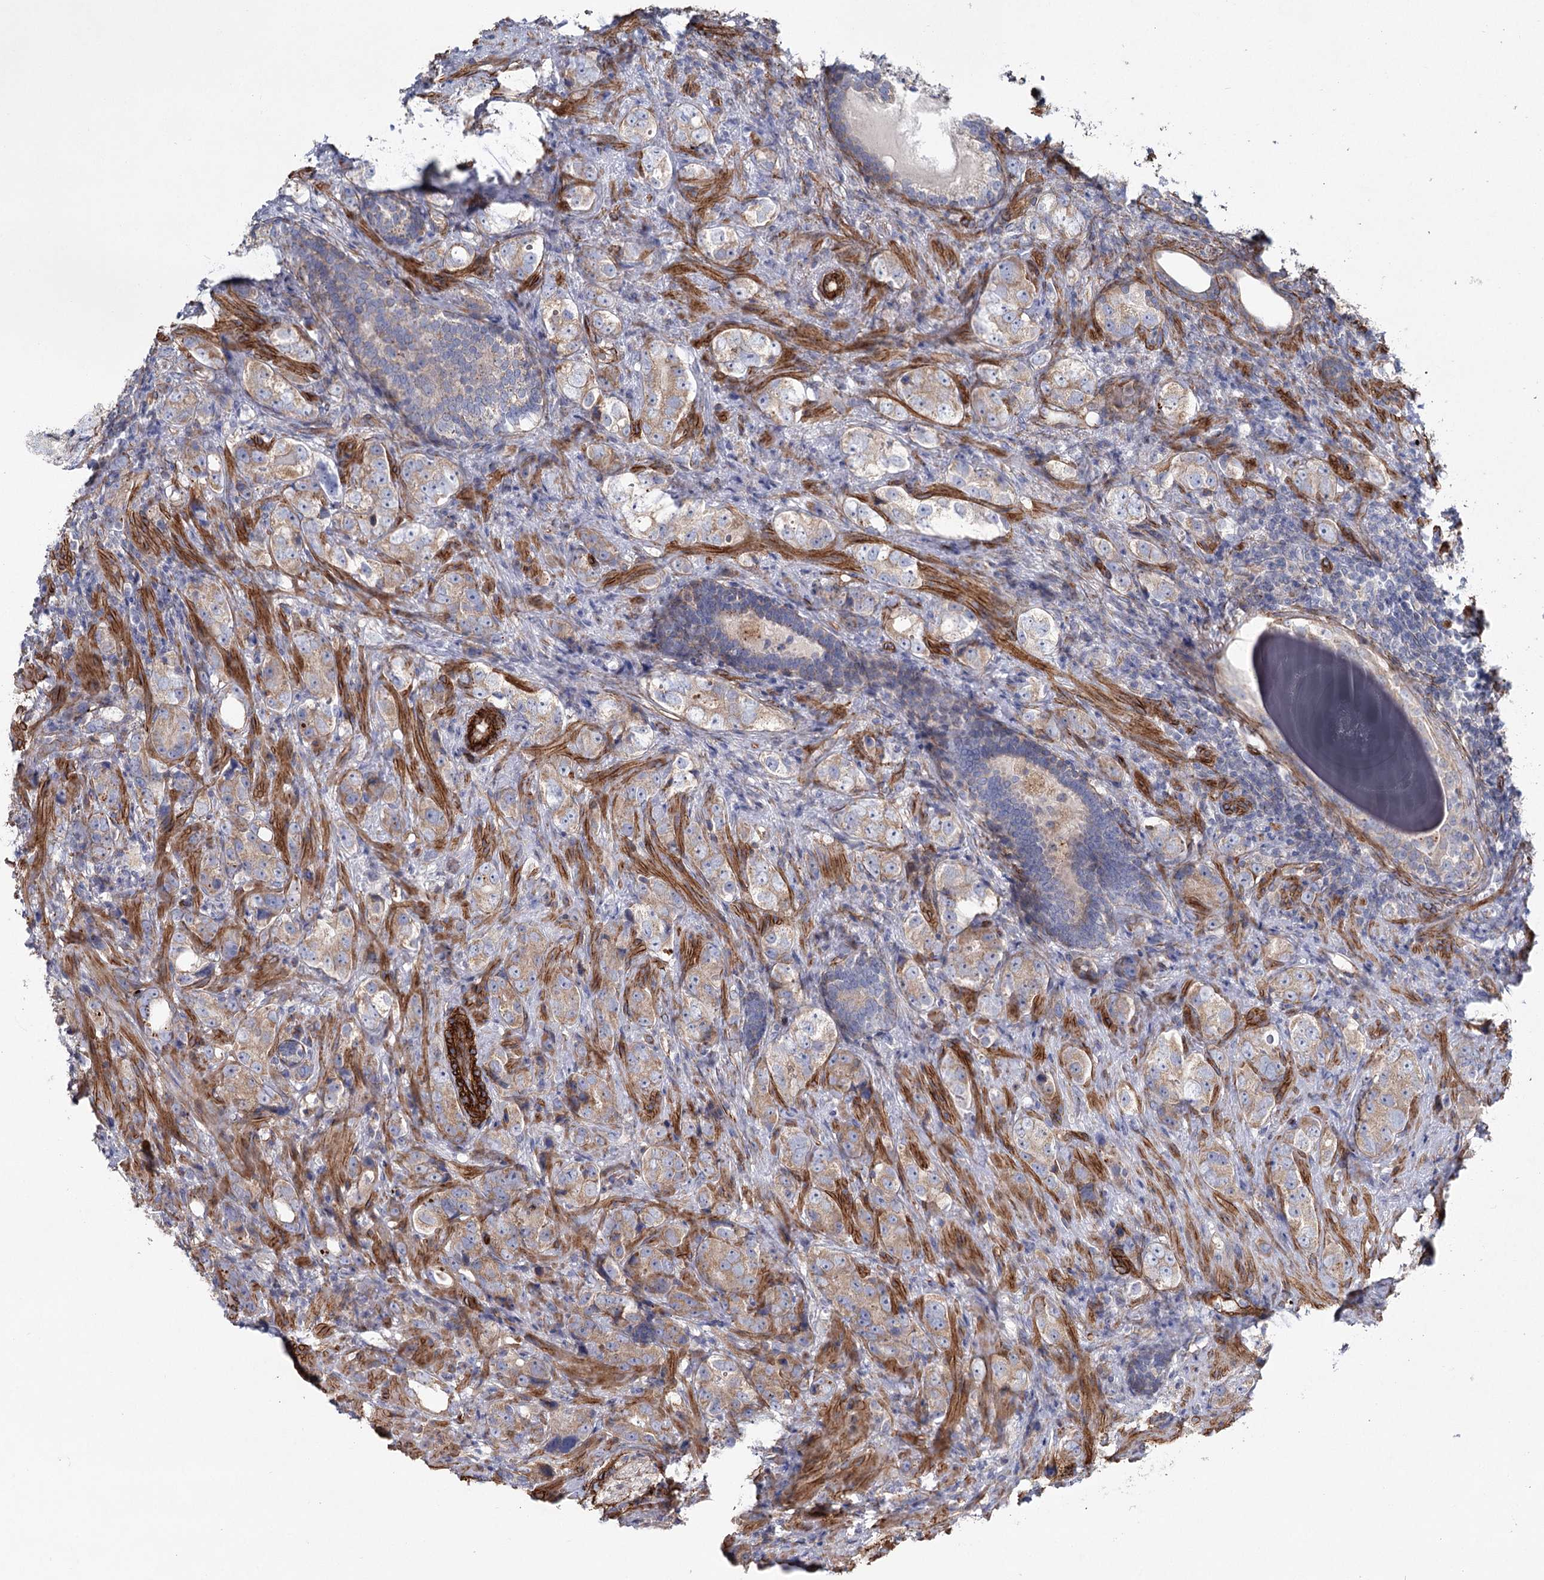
{"staining": {"intensity": "weak", "quantity": ">75%", "location": "cytoplasmic/membranous"}, "tissue": "prostate cancer", "cell_type": "Tumor cells", "image_type": "cancer", "snomed": [{"axis": "morphology", "description": "Adenocarcinoma, High grade"}, {"axis": "topography", "description": "Prostate"}], "caption": "Prostate cancer (adenocarcinoma (high-grade)) stained with immunohistochemistry demonstrates weak cytoplasmic/membranous positivity in about >75% of tumor cells. Nuclei are stained in blue.", "gene": "TMEM164", "patient": {"sex": "male", "age": 63}}